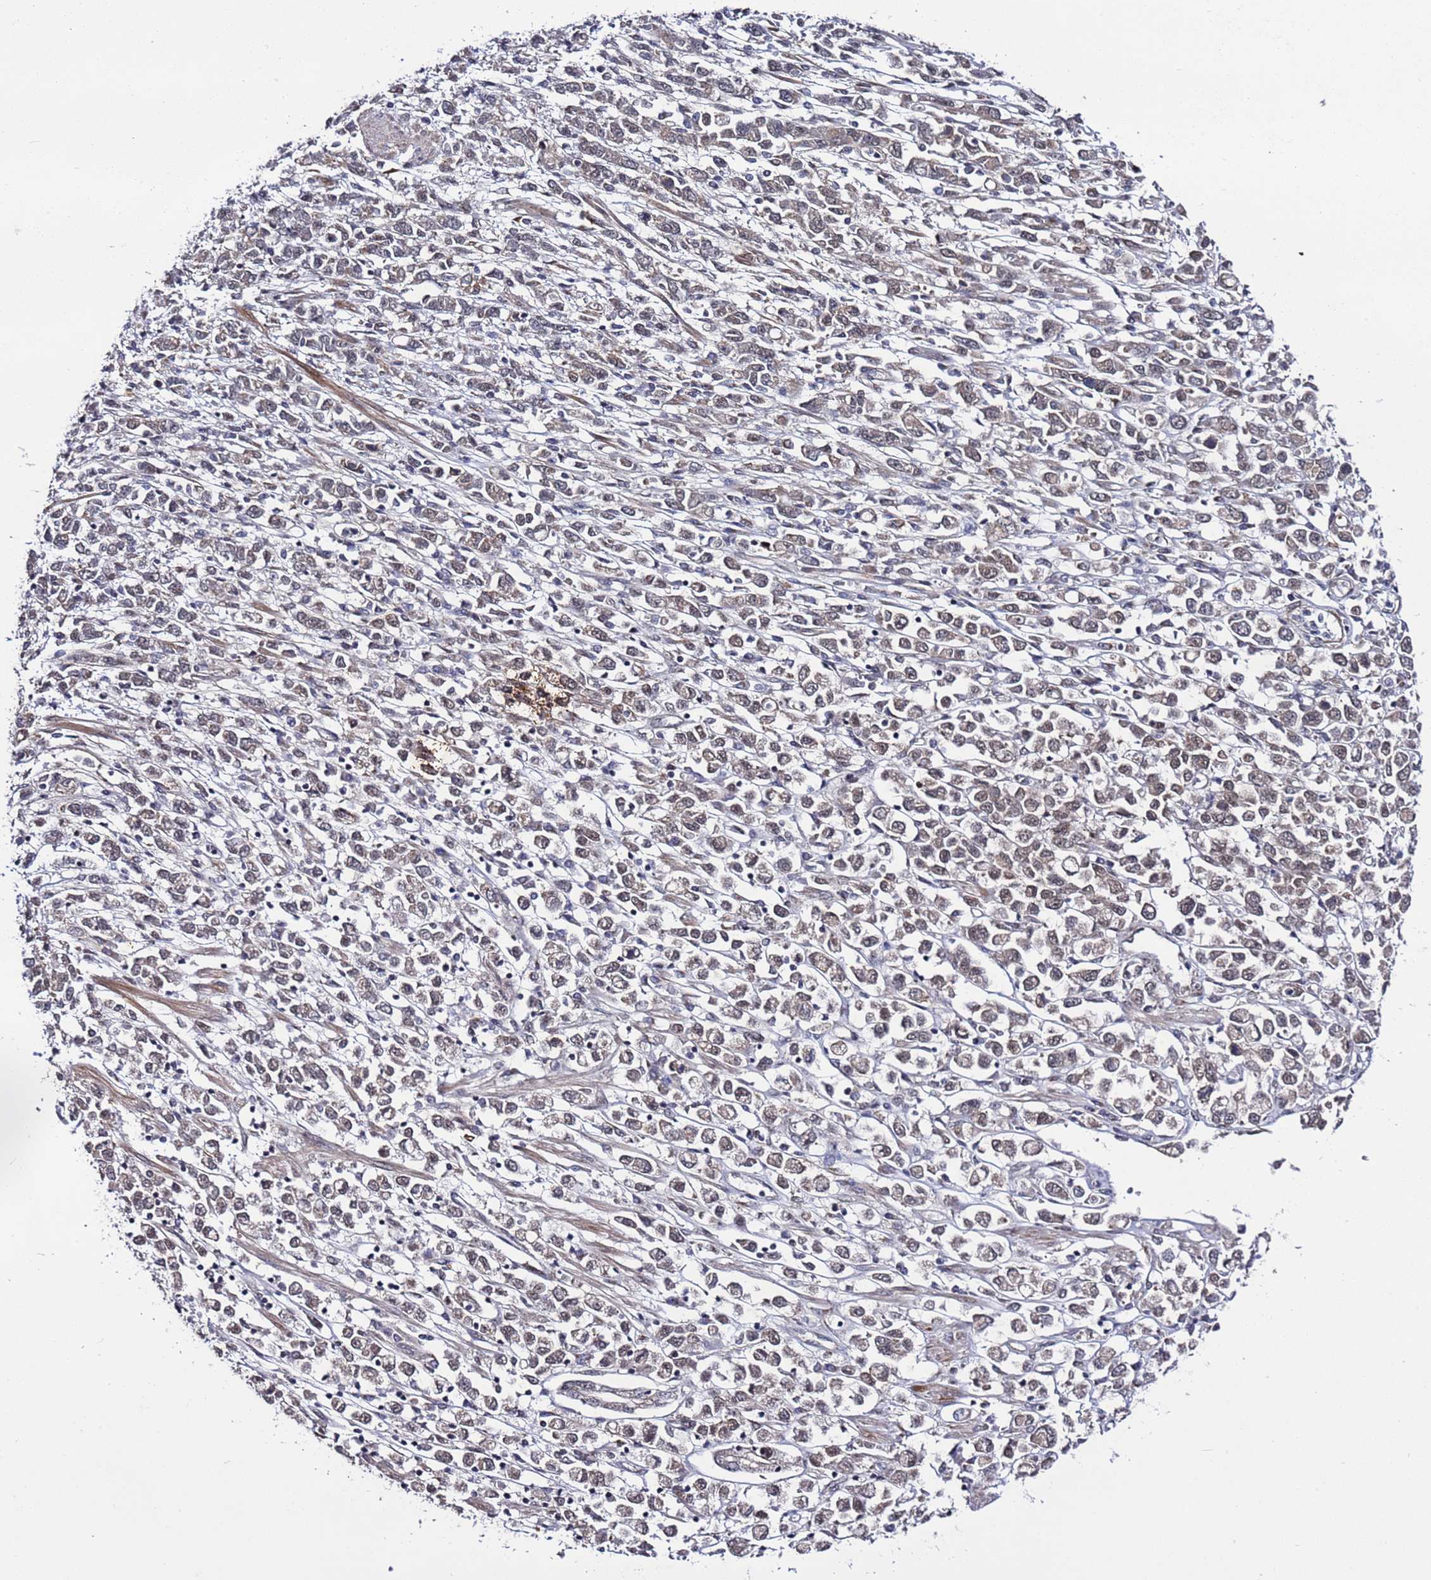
{"staining": {"intensity": "weak", "quantity": ">75%", "location": "cytoplasmic/membranous,nuclear"}, "tissue": "stomach cancer", "cell_type": "Tumor cells", "image_type": "cancer", "snomed": [{"axis": "morphology", "description": "Adenocarcinoma, NOS"}, {"axis": "topography", "description": "Stomach"}], "caption": "Weak cytoplasmic/membranous and nuclear protein positivity is appreciated in about >75% of tumor cells in stomach cancer (adenocarcinoma). (Stains: DAB (3,3'-diaminobenzidine) in brown, nuclei in blue, Microscopy: brightfield microscopy at high magnification).", "gene": "POLR2D", "patient": {"sex": "female", "age": 76}}